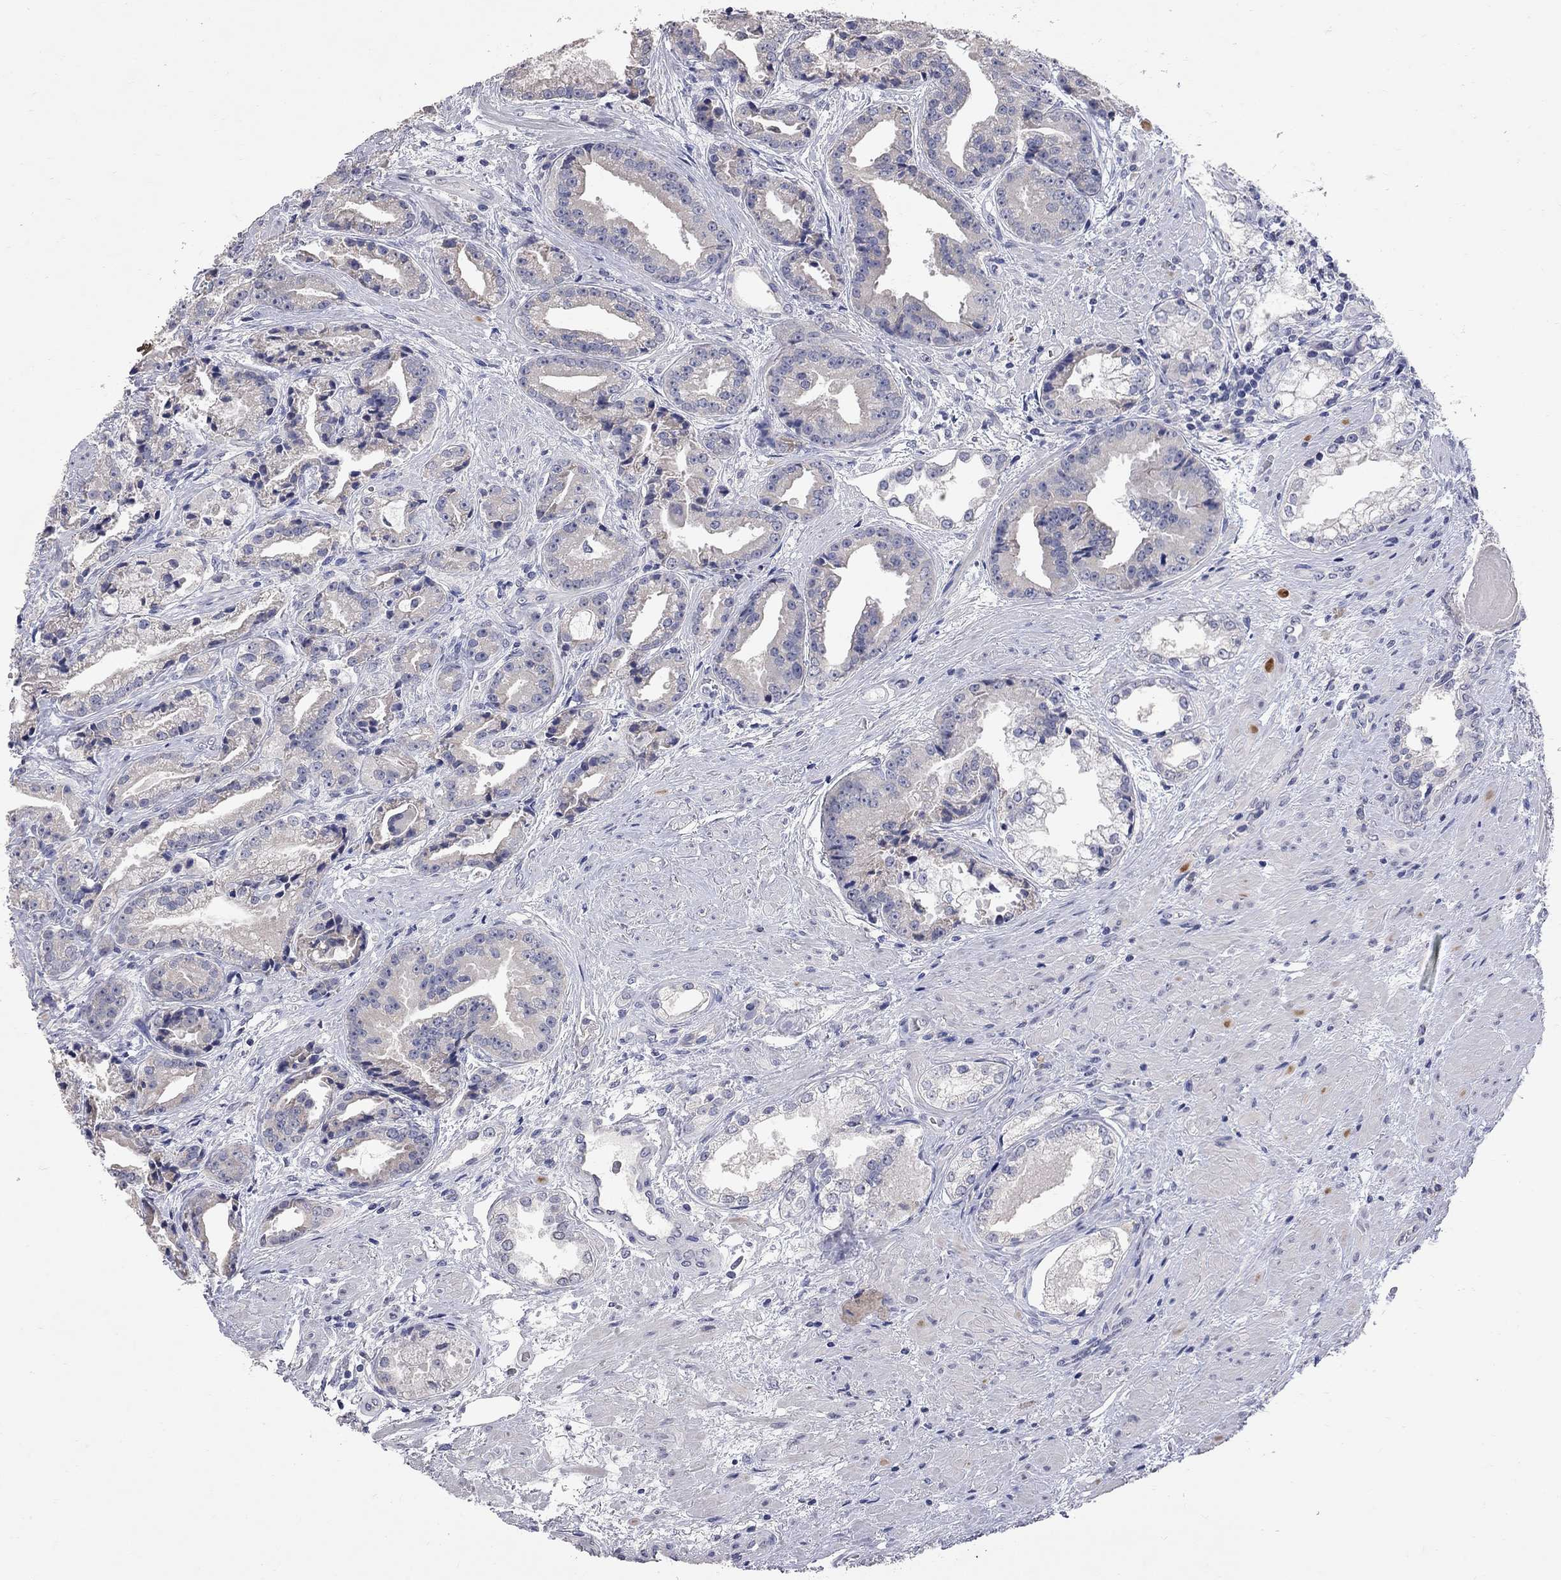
{"staining": {"intensity": "negative", "quantity": "none", "location": "none"}, "tissue": "prostate cancer", "cell_type": "Tumor cells", "image_type": "cancer", "snomed": [{"axis": "morphology", "description": "Adenocarcinoma, NOS"}, {"axis": "morphology", "description": "Adenocarcinoma, High grade"}, {"axis": "topography", "description": "Prostate"}], "caption": "DAB (3,3'-diaminobenzidine) immunohistochemical staining of human adenocarcinoma (prostate) shows no significant expression in tumor cells.", "gene": "NOS2", "patient": {"sex": "male", "age": 64}}